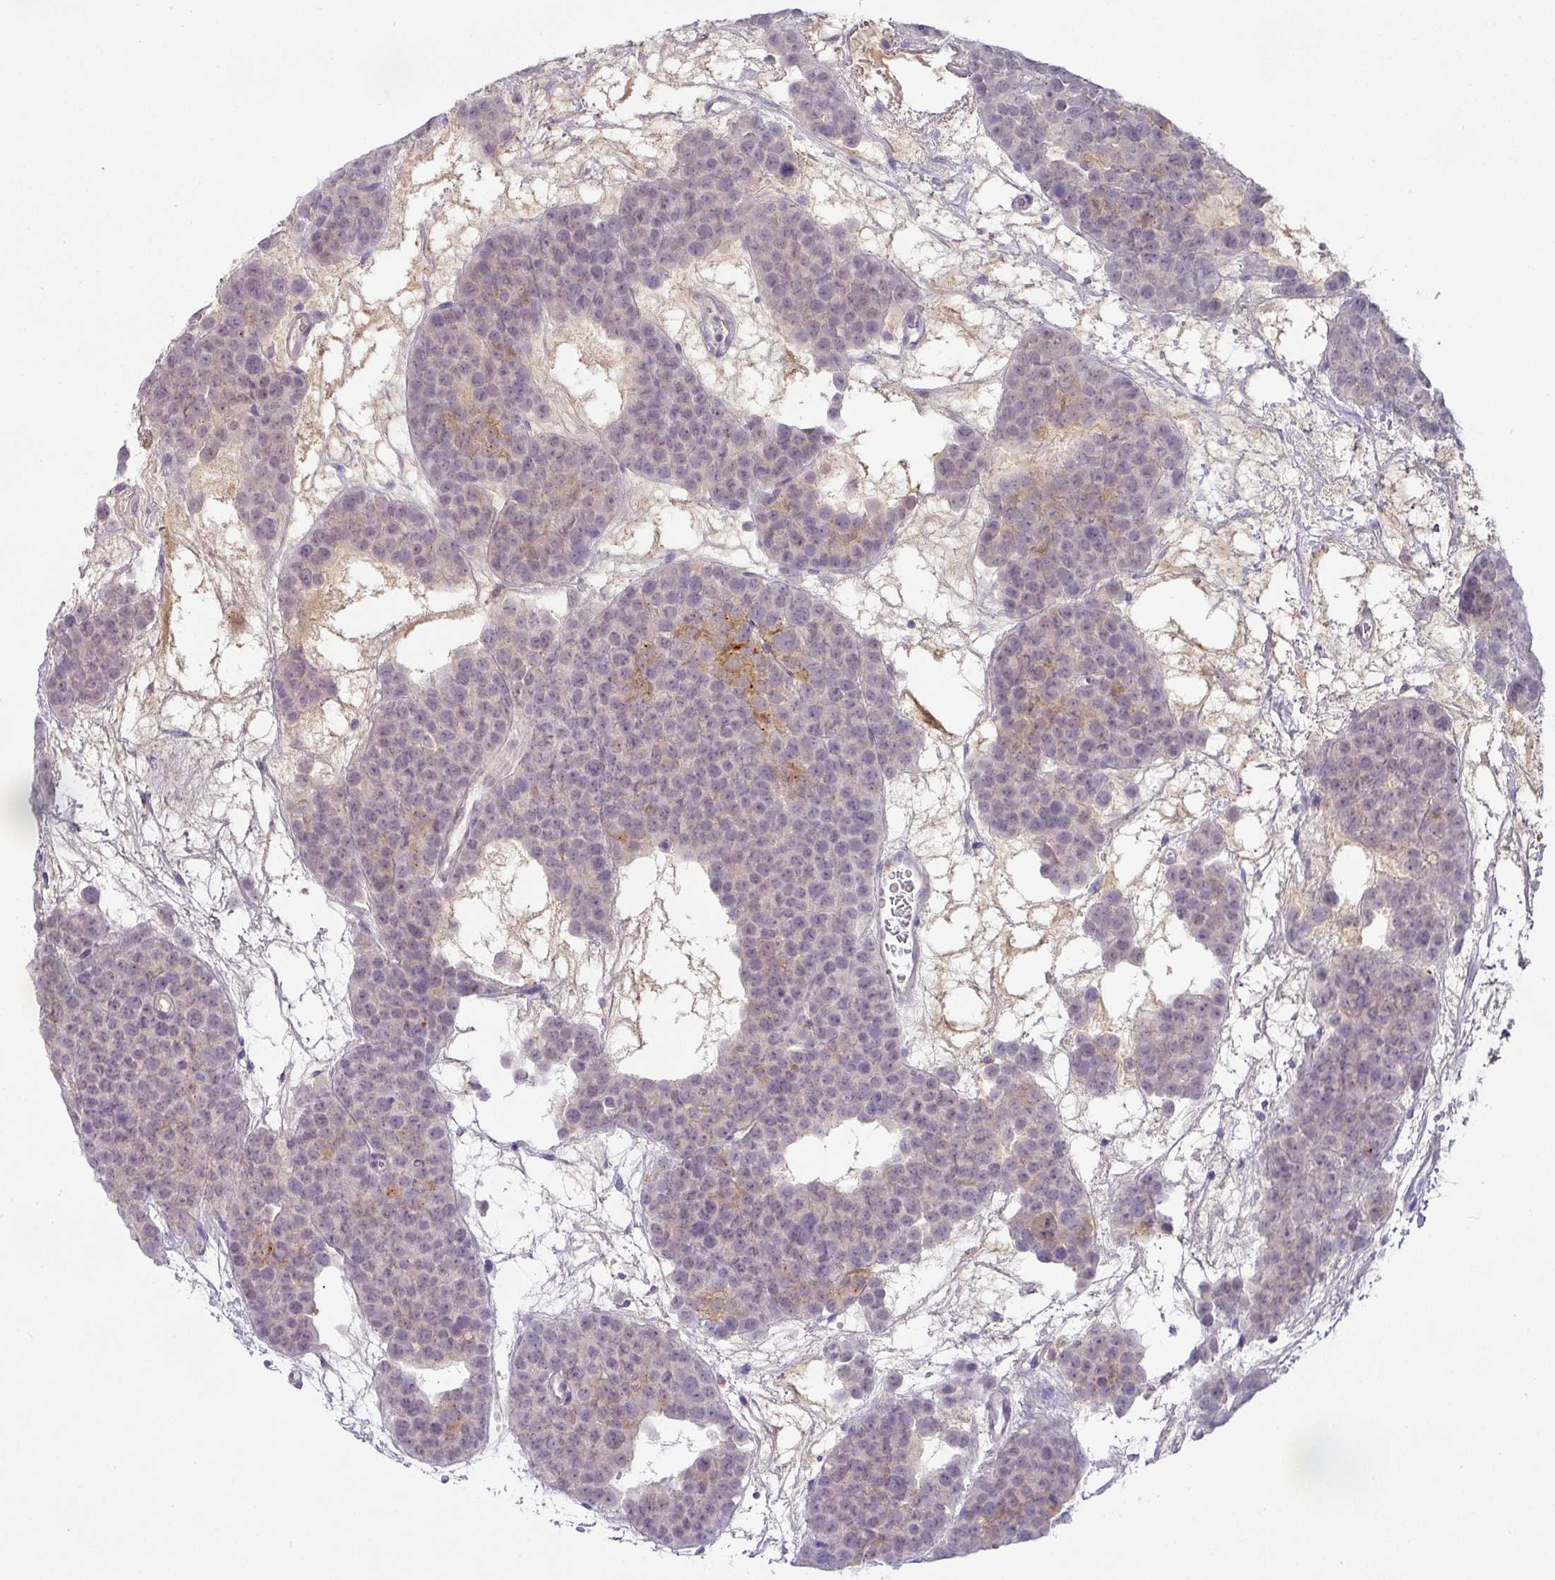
{"staining": {"intensity": "weak", "quantity": "<25%", "location": "cytoplasmic/membranous"}, "tissue": "testis cancer", "cell_type": "Tumor cells", "image_type": "cancer", "snomed": [{"axis": "morphology", "description": "Seminoma, NOS"}, {"axis": "topography", "description": "Testis"}], "caption": "The IHC micrograph has no significant expression in tumor cells of seminoma (testis) tissue.", "gene": "FGF17", "patient": {"sex": "male", "age": 71}}